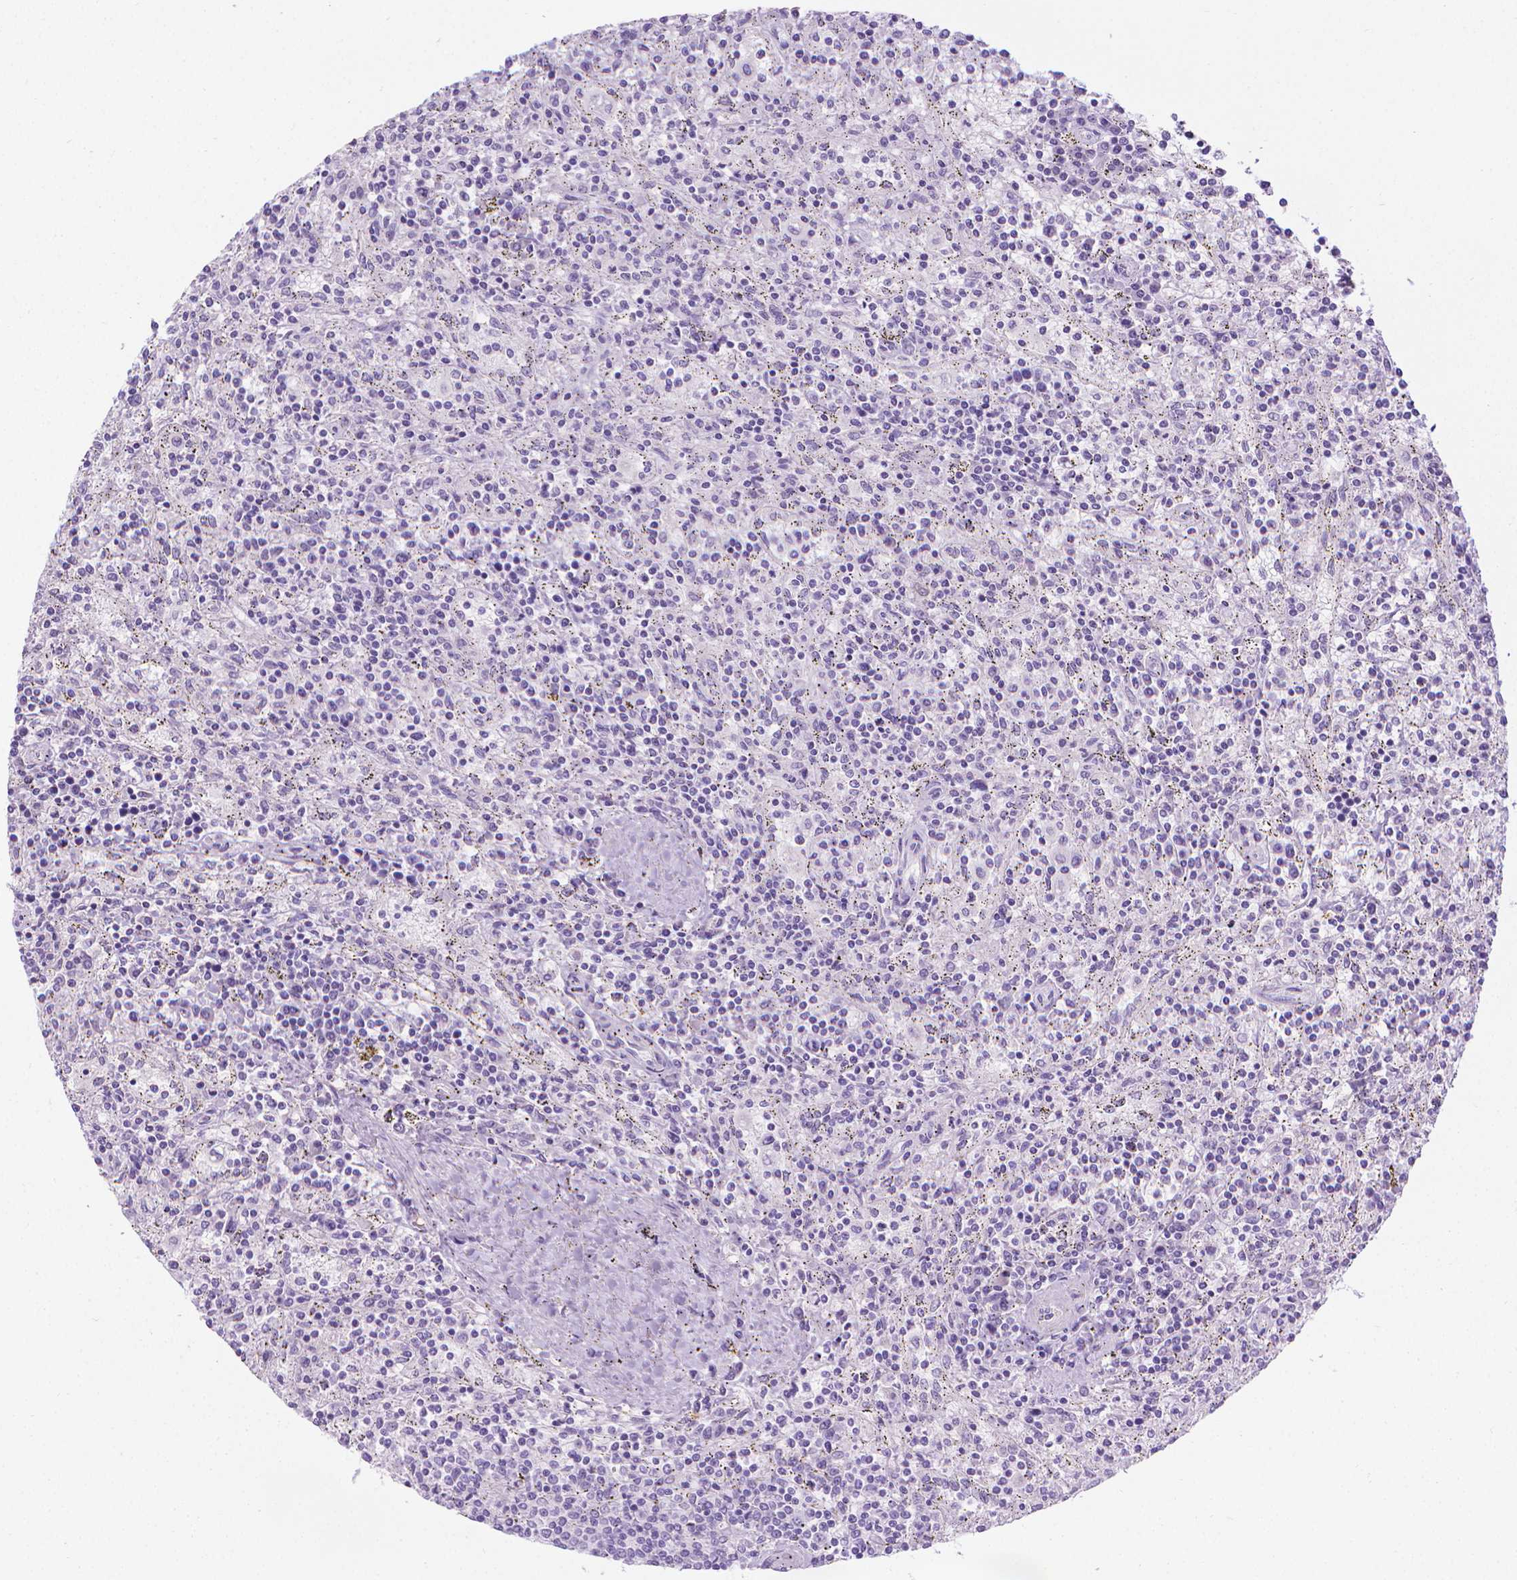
{"staining": {"intensity": "negative", "quantity": "none", "location": "none"}, "tissue": "lymphoma", "cell_type": "Tumor cells", "image_type": "cancer", "snomed": [{"axis": "morphology", "description": "Malignant lymphoma, non-Hodgkin's type, Low grade"}, {"axis": "topography", "description": "Spleen"}], "caption": "Immunohistochemistry histopathology image of neoplastic tissue: lymphoma stained with DAB (3,3'-diaminobenzidine) shows no significant protein expression in tumor cells.", "gene": "SPAG6", "patient": {"sex": "male", "age": 62}}